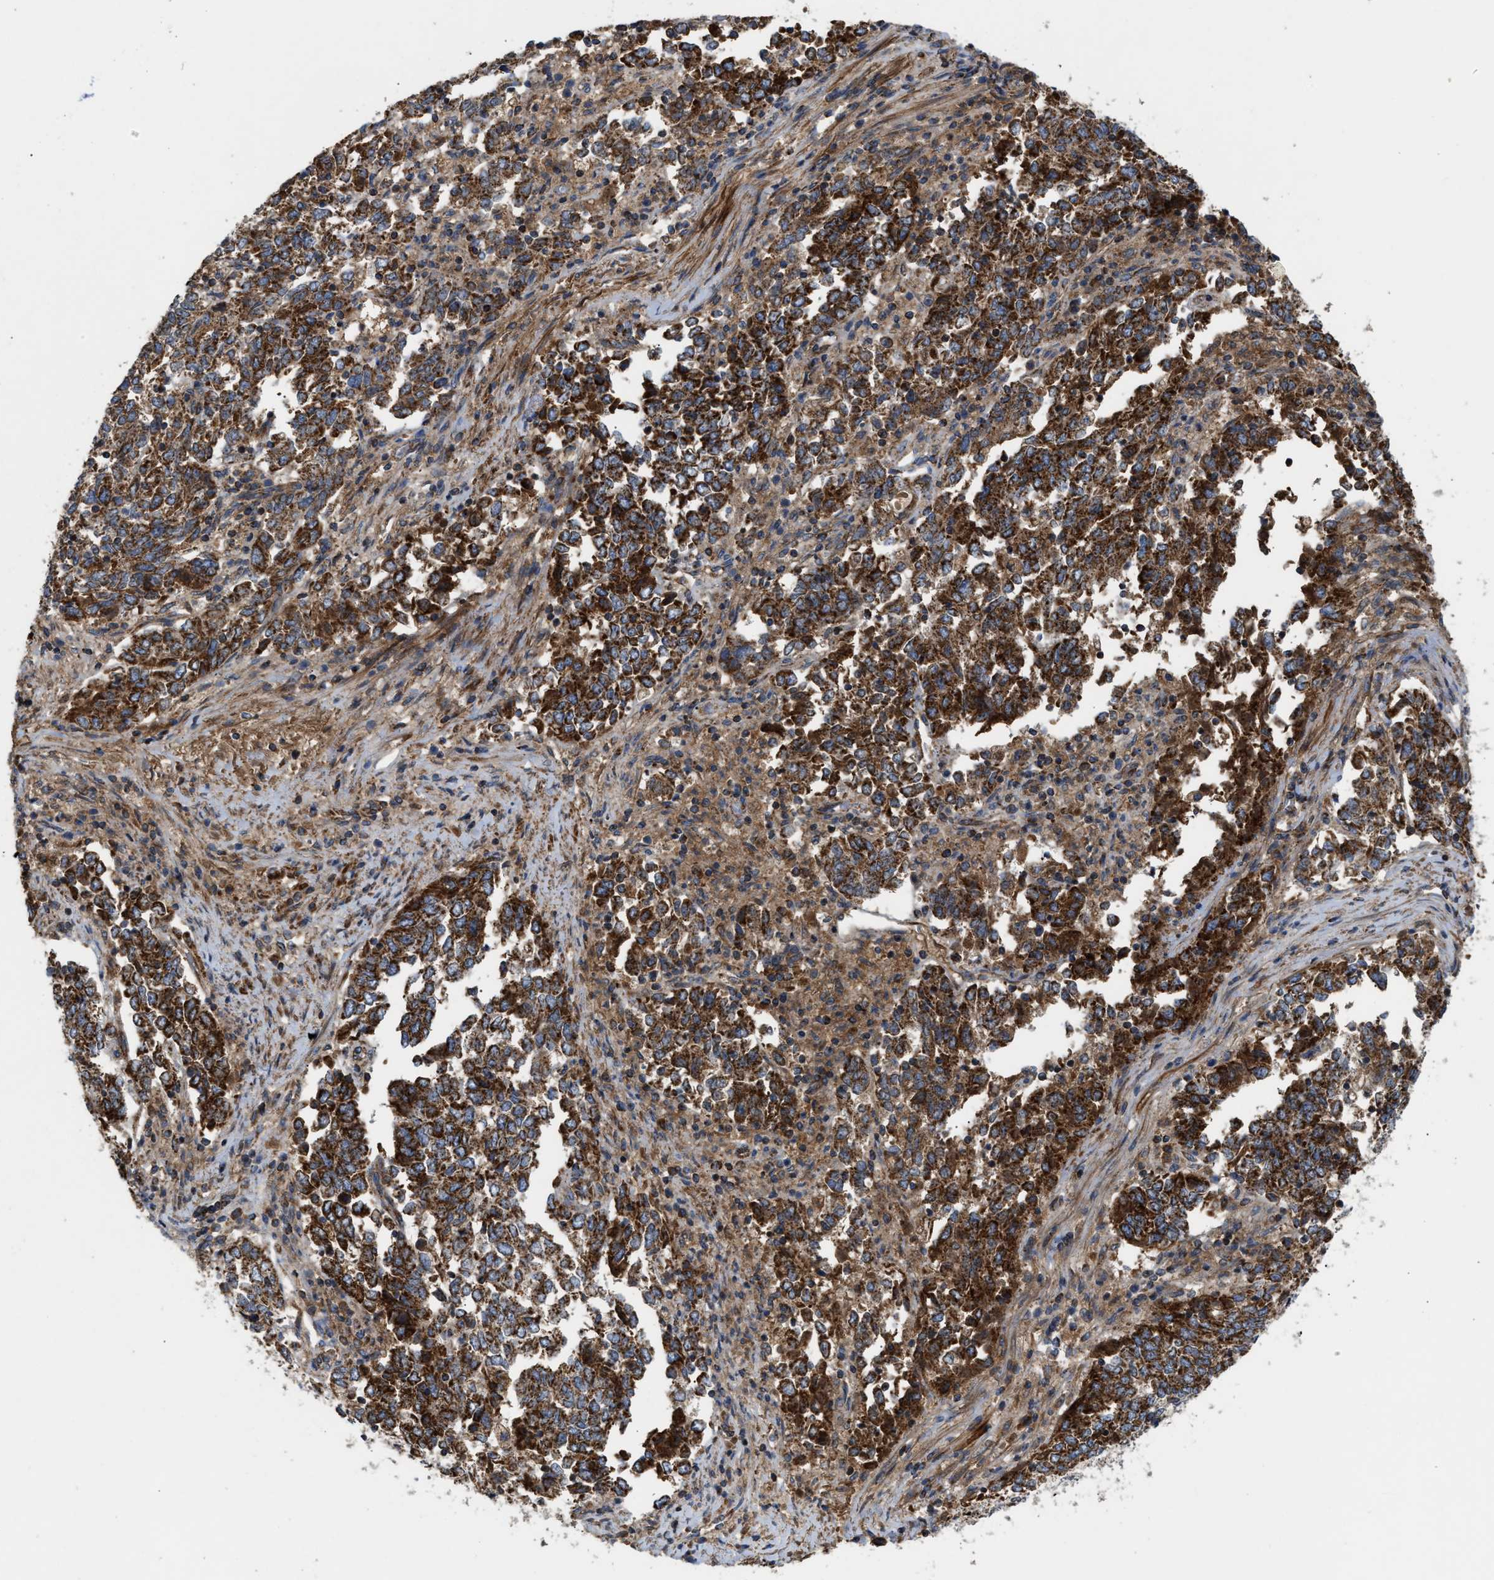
{"staining": {"intensity": "strong", "quantity": ">75%", "location": "cytoplasmic/membranous"}, "tissue": "endometrial cancer", "cell_type": "Tumor cells", "image_type": "cancer", "snomed": [{"axis": "morphology", "description": "Adenocarcinoma, NOS"}, {"axis": "topography", "description": "Endometrium"}], "caption": "The micrograph reveals staining of endometrial adenocarcinoma, revealing strong cytoplasmic/membranous protein expression (brown color) within tumor cells. (DAB (3,3'-diaminobenzidine) = brown stain, brightfield microscopy at high magnification).", "gene": "TACO1", "patient": {"sex": "female", "age": 80}}